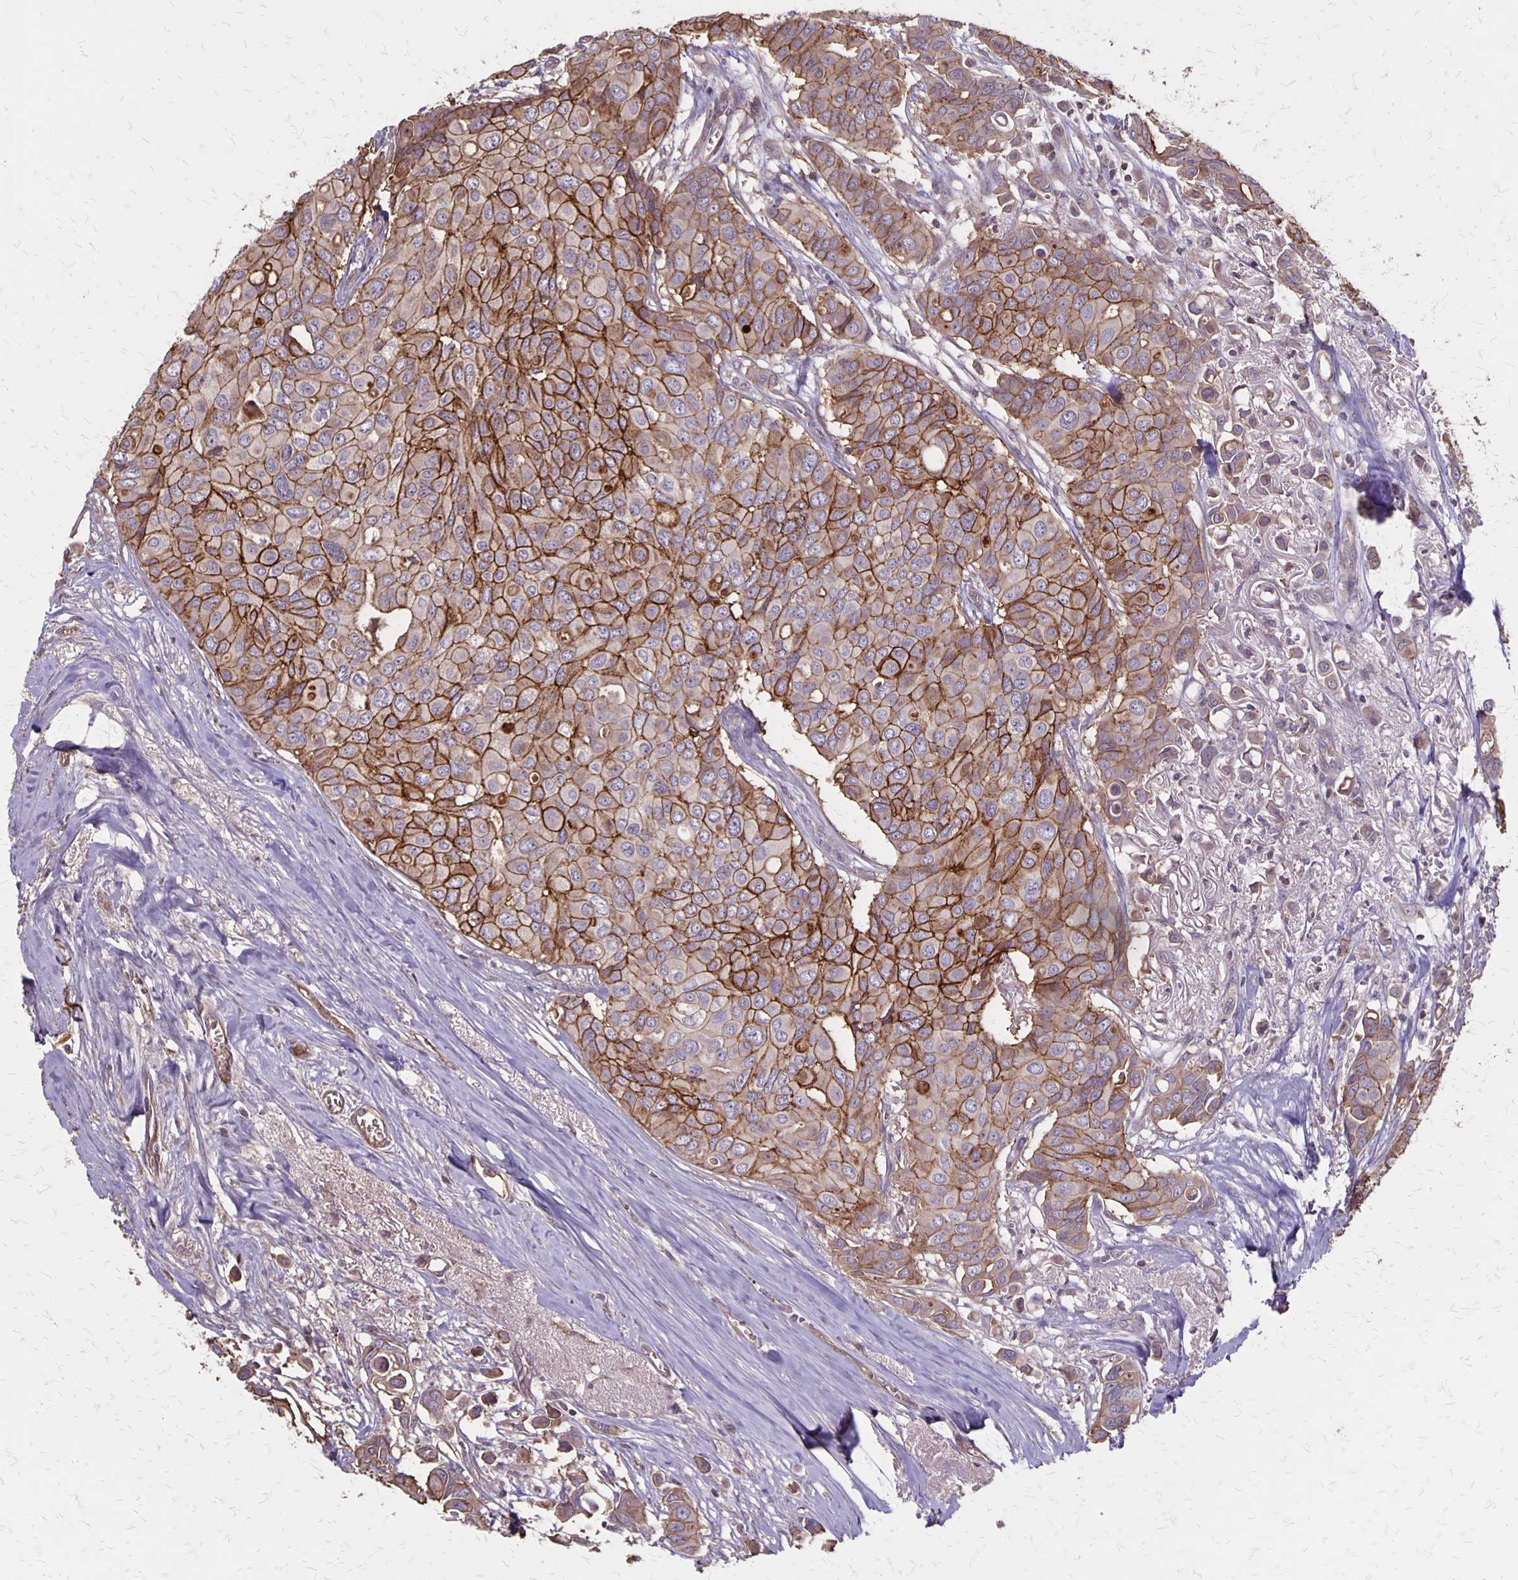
{"staining": {"intensity": "strong", "quantity": ">75%", "location": "cytoplasmic/membranous"}, "tissue": "breast cancer", "cell_type": "Tumor cells", "image_type": "cancer", "snomed": [{"axis": "morphology", "description": "Duct carcinoma"}, {"axis": "topography", "description": "Breast"}], "caption": "A micrograph showing strong cytoplasmic/membranous expression in approximately >75% of tumor cells in breast cancer, as visualized by brown immunohistochemical staining.", "gene": "PROM2", "patient": {"sex": "female", "age": 54}}